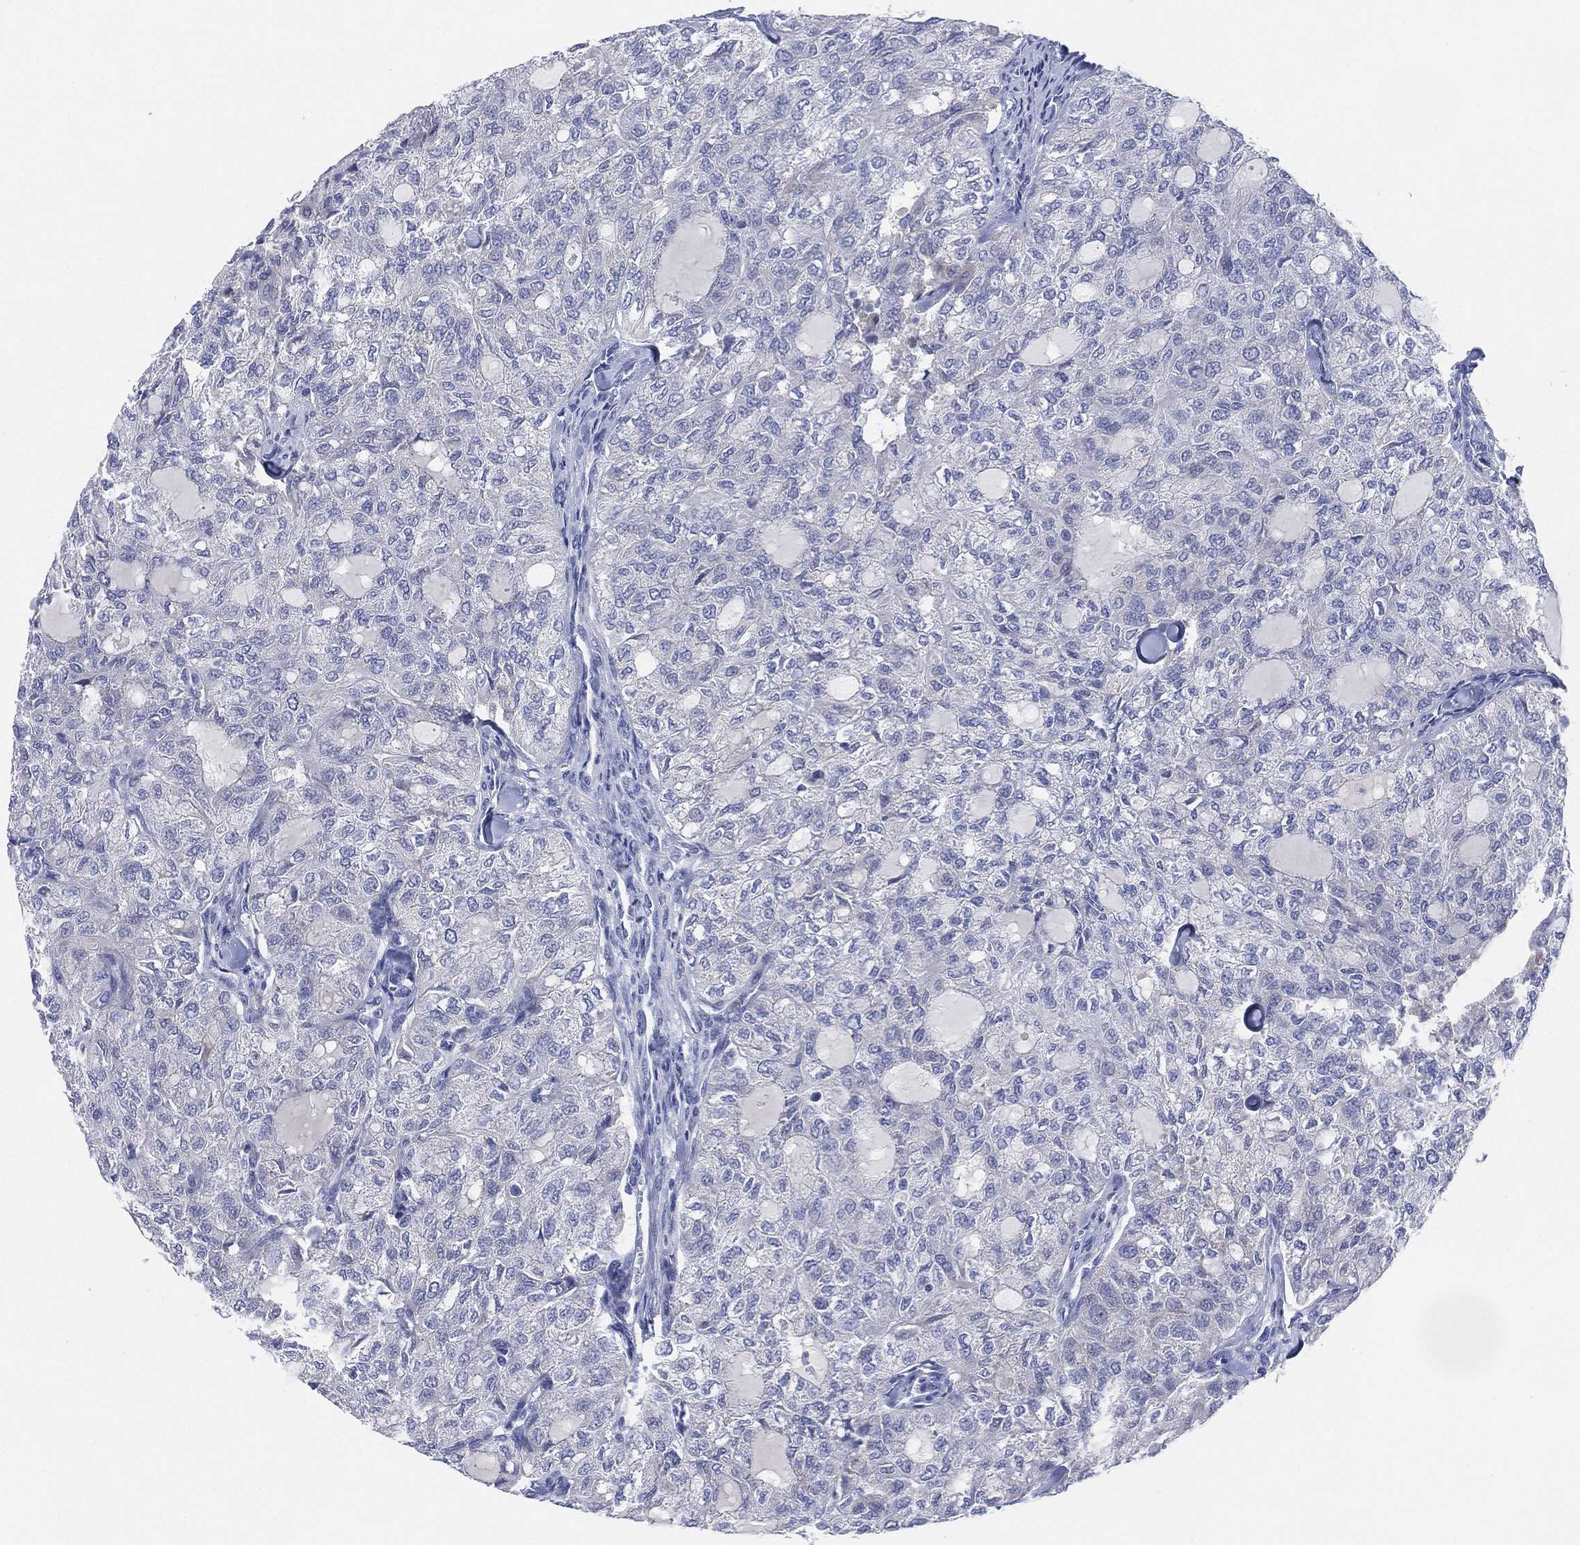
{"staining": {"intensity": "negative", "quantity": "none", "location": "none"}, "tissue": "thyroid cancer", "cell_type": "Tumor cells", "image_type": "cancer", "snomed": [{"axis": "morphology", "description": "Follicular adenoma carcinoma, NOS"}, {"axis": "topography", "description": "Thyroid gland"}], "caption": "High magnification brightfield microscopy of thyroid cancer (follicular adenoma carcinoma) stained with DAB (brown) and counterstained with hematoxylin (blue): tumor cells show no significant expression.", "gene": "ADAD2", "patient": {"sex": "male", "age": 75}}